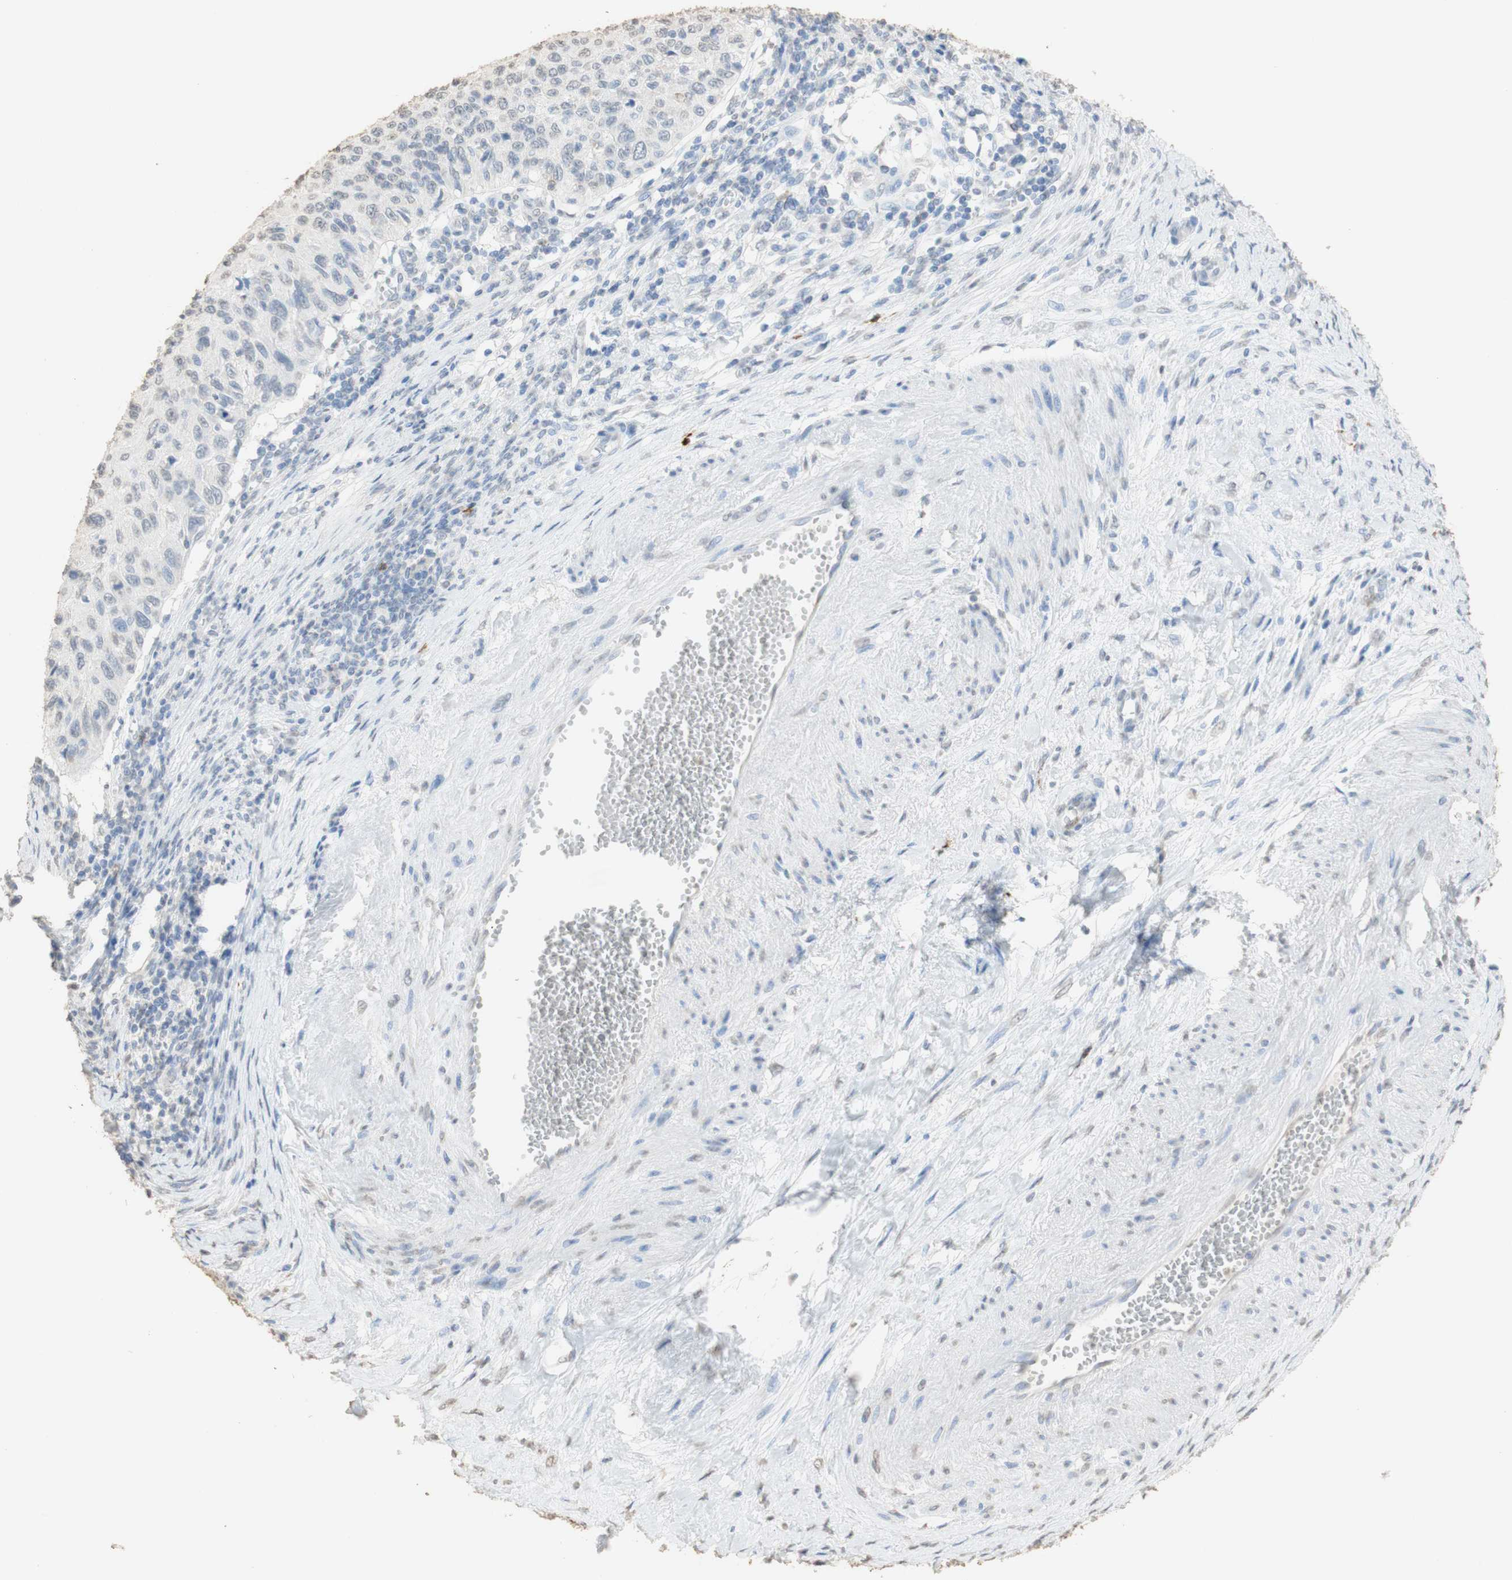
{"staining": {"intensity": "negative", "quantity": "none", "location": "none"}, "tissue": "cervical cancer", "cell_type": "Tumor cells", "image_type": "cancer", "snomed": [{"axis": "morphology", "description": "Squamous cell carcinoma, NOS"}, {"axis": "topography", "description": "Cervix"}], "caption": "A high-resolution photomicrograph shows IHC staining of squamous cell carcinoma (cervical), which shows no significant positivity in tumor cells.", "gene": "L1CAM", "patient": {"sex": "female", "age": 70}}